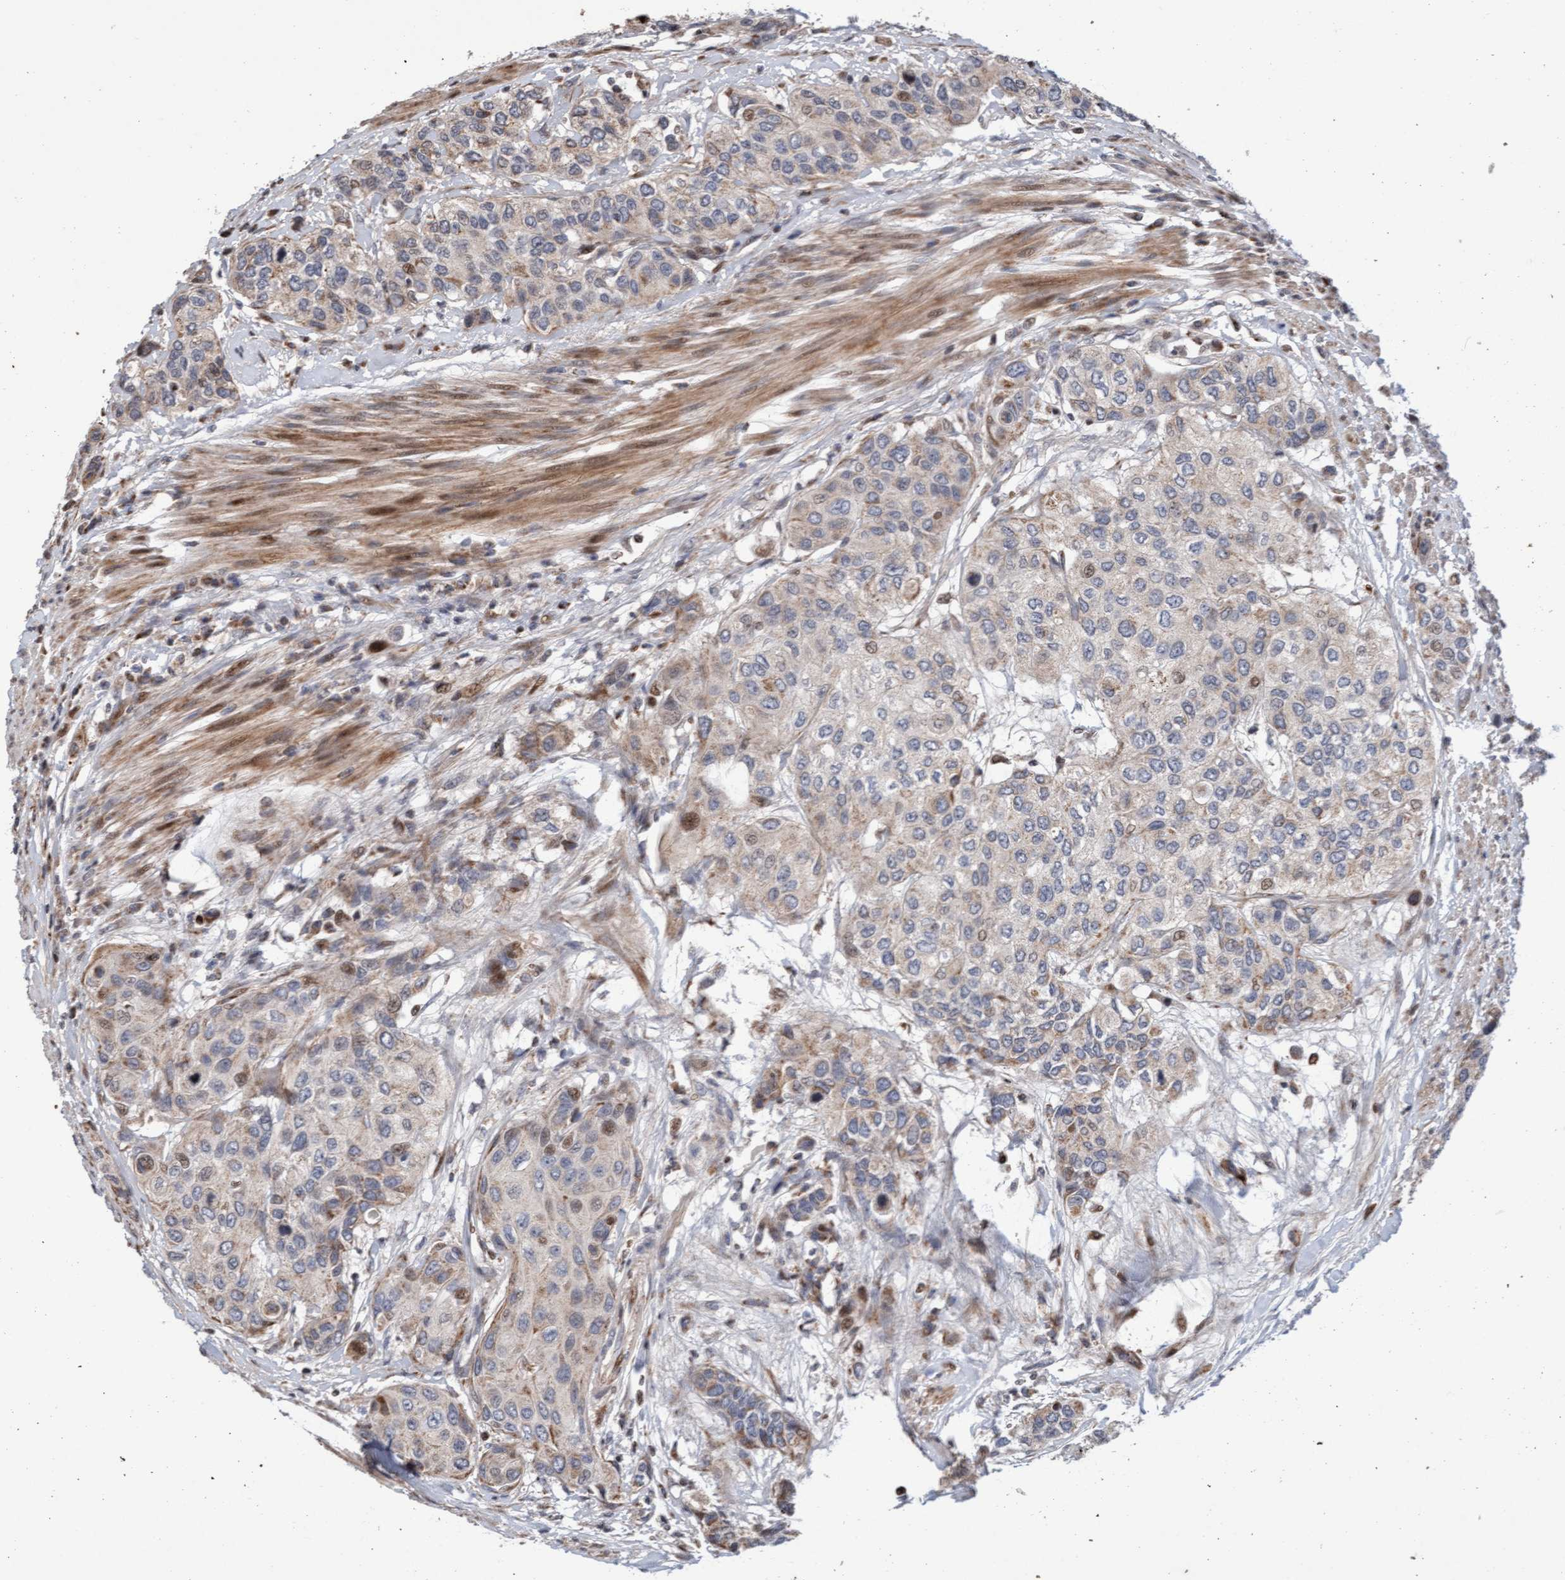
{"staining": {"intensity": "weak", "quantity": "<25%", "location": "cytoplasmic/membranous"}, "tissue": "urothelial cancer", "cell_type": "Tumor cells", "image_type": "cancer", "snomed": [{"axis": "morphology", "description": "Urothelial carcinoma, High grade"}, {"axis": "topography", "description": "Urinary bladder"}], "caption": "IHC histopathology image of neoplastic tissue: human high-grade urothelial carcinoma stained with DAB reveals no significant protein staining in tumor cells.", "gene": "PECR", "patient": {"sex": "female", "age": 56}}